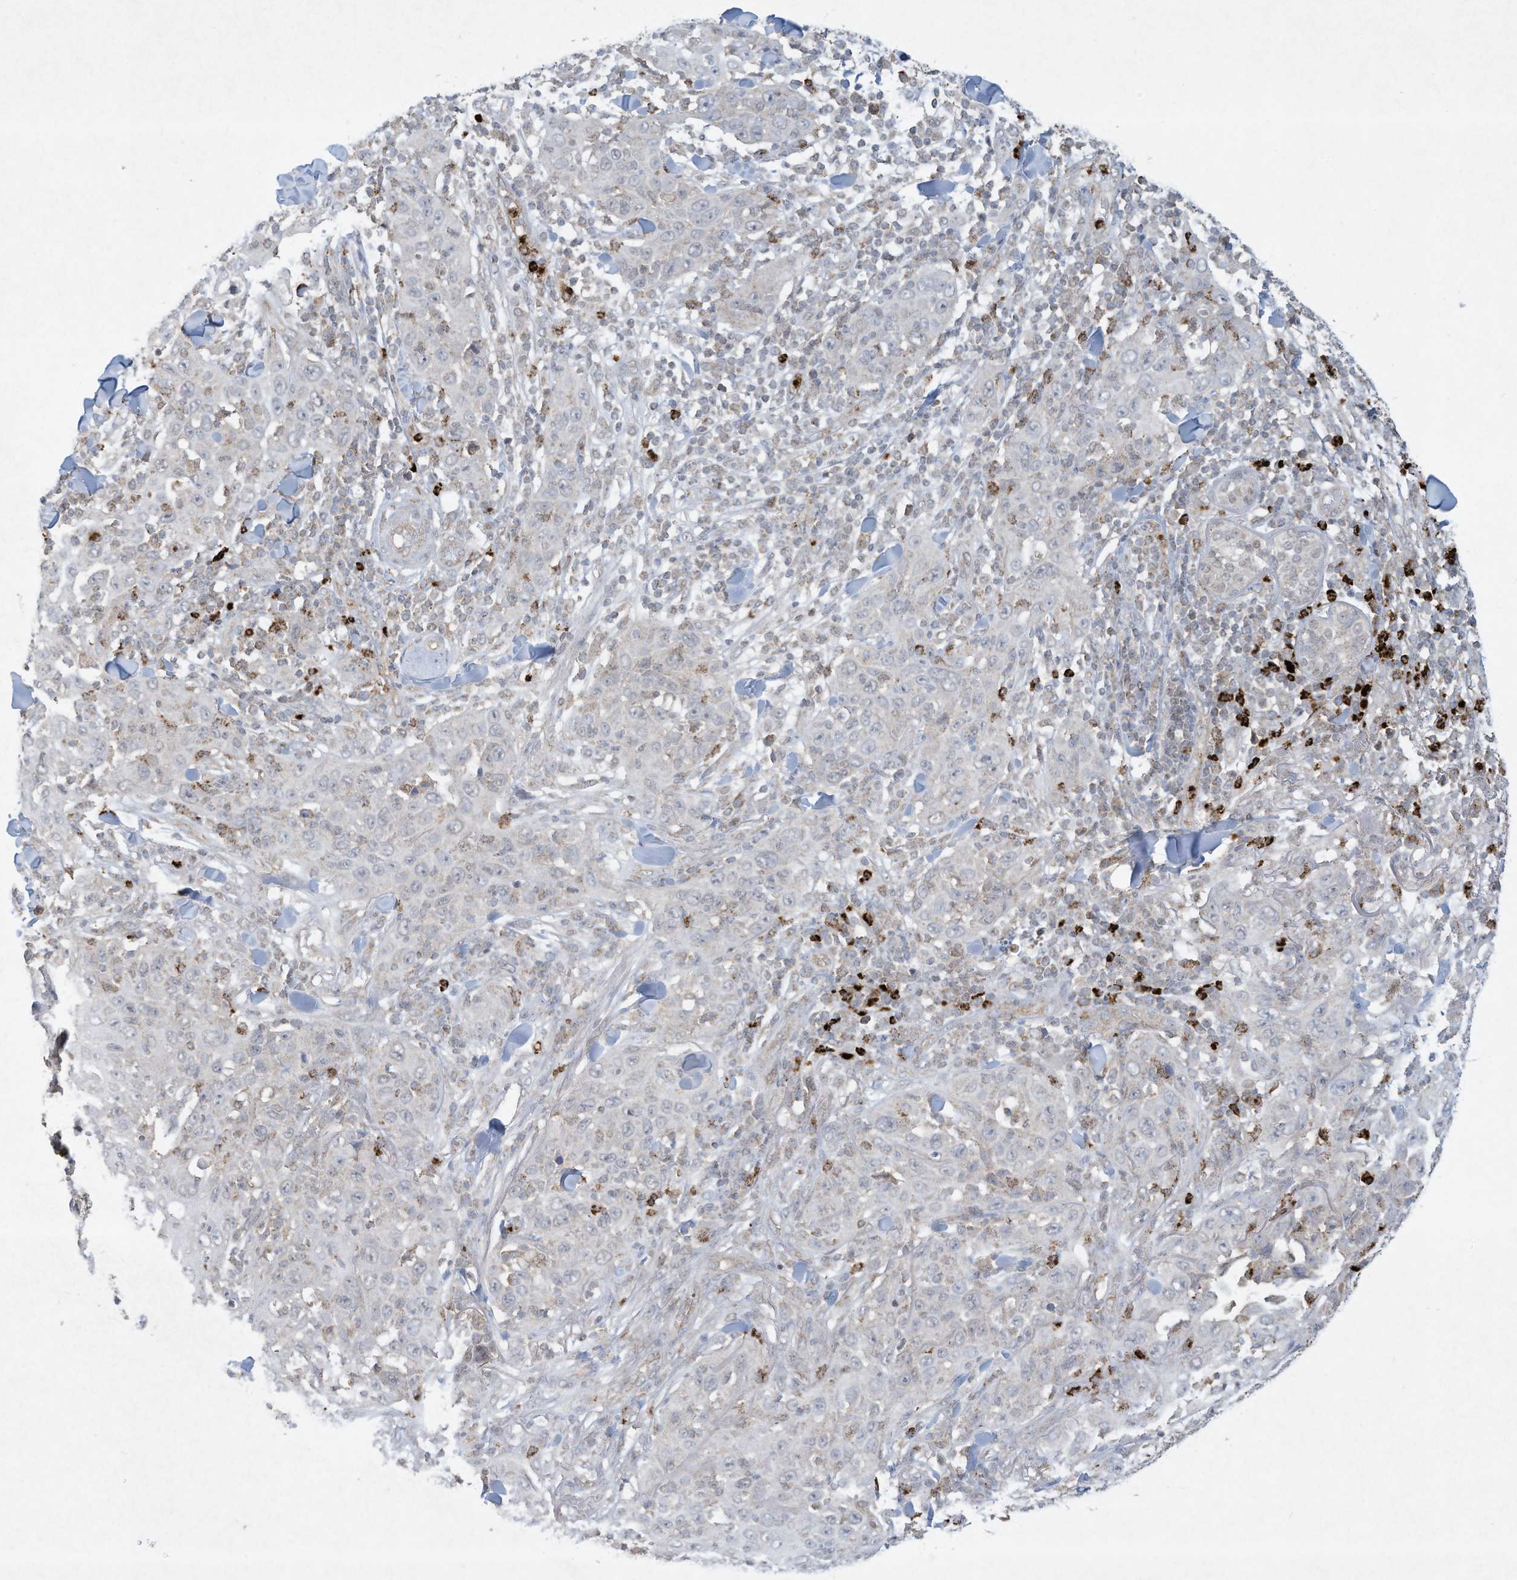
{"staining": {"intensity": "negative", "quantity": "none", "location": "none"}, "tissue": "skin cancer", "cell_type": "Tumor cells", "image_type": "cancer", "snomed": [{"axis": "morphology", "description": "Squamous cell carcinoma, NOS"}, {"axis": "topography", "description": "Skin"}], "caption": "Immunohistochemical staining of human skin cancer (squamous cell carcinoma) exhibits no significant staining in tumor cells.", "gene": "CHRNA4", "patient": {"sex": "female", "age": 88}}